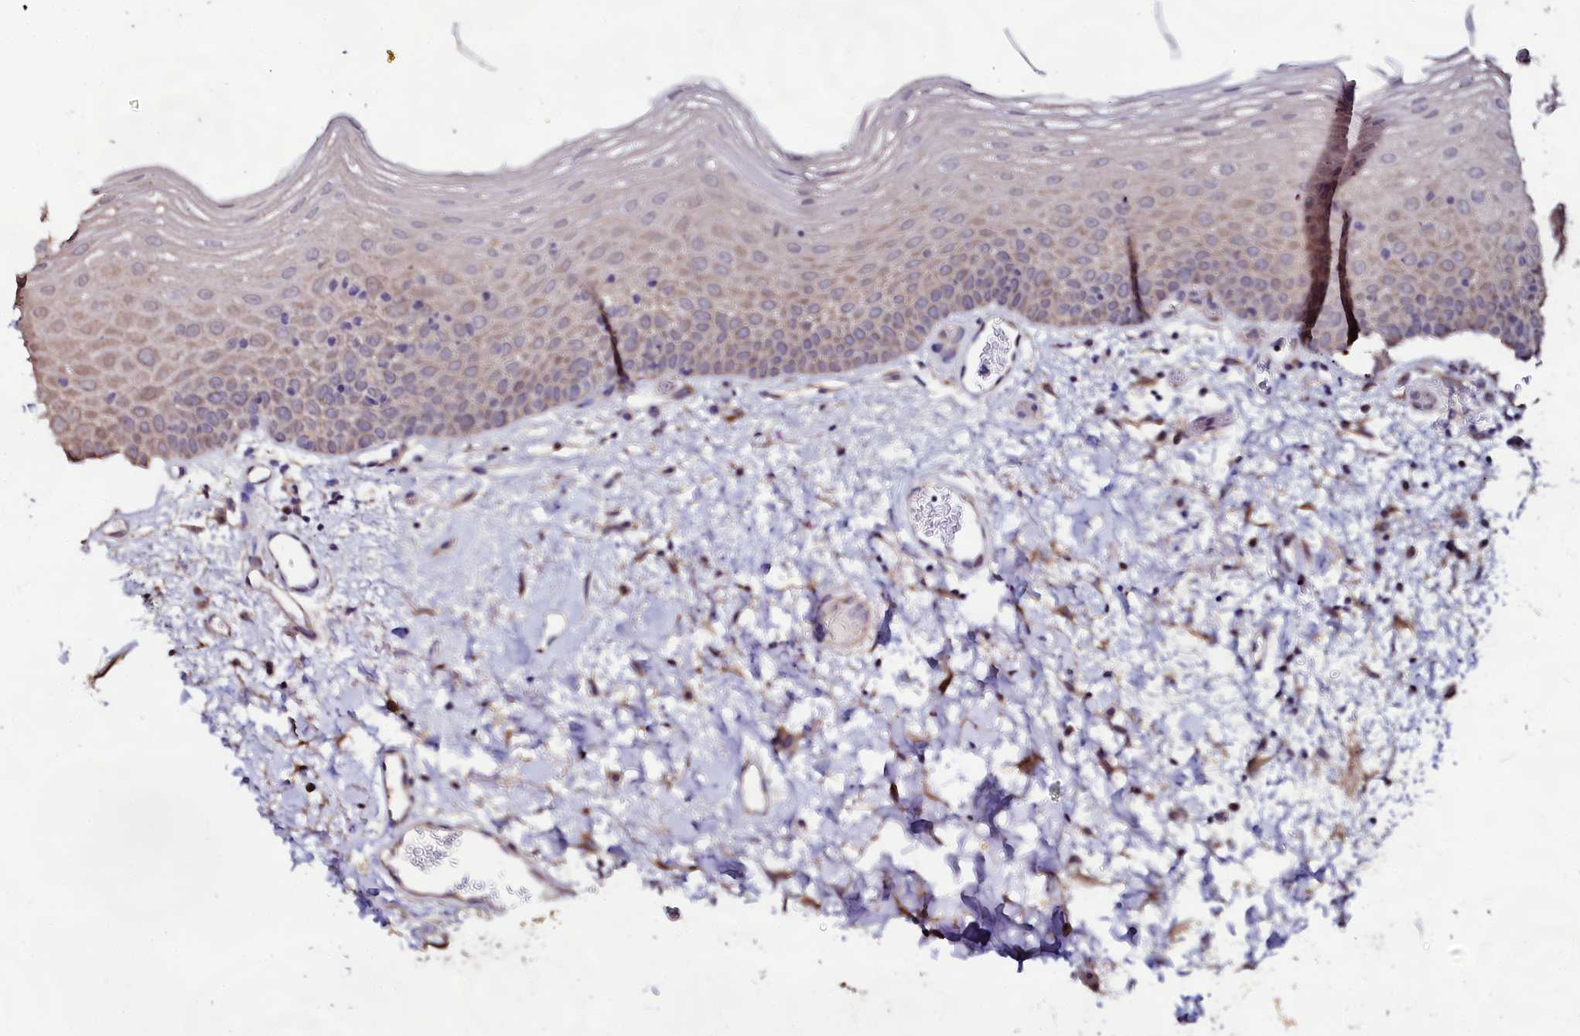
{"staining": {"intensity": "weak", "quantity": "25%-75%", "location": "cytoplasmic/membranous"}, "tissue": "oral mucosa", "cell_type": "Squamous epithelial cells", "image_type": "normal", "snomed": [{"axis": "morphology", "description": "Normal tissue, NOS"}, {"axis": "topography", "description": "Oral tissue"}], "caption": "DAB (3,3'-diaminobenzidine) immunohistochemical staining of unremarkable human oral mucosa displays weak cytoplasmic/membranous protein expression in approximately 25%-75% of squamous epithelial cells.", "gene": "USPL1", "patient": {"sex": "male", "age": 74}}